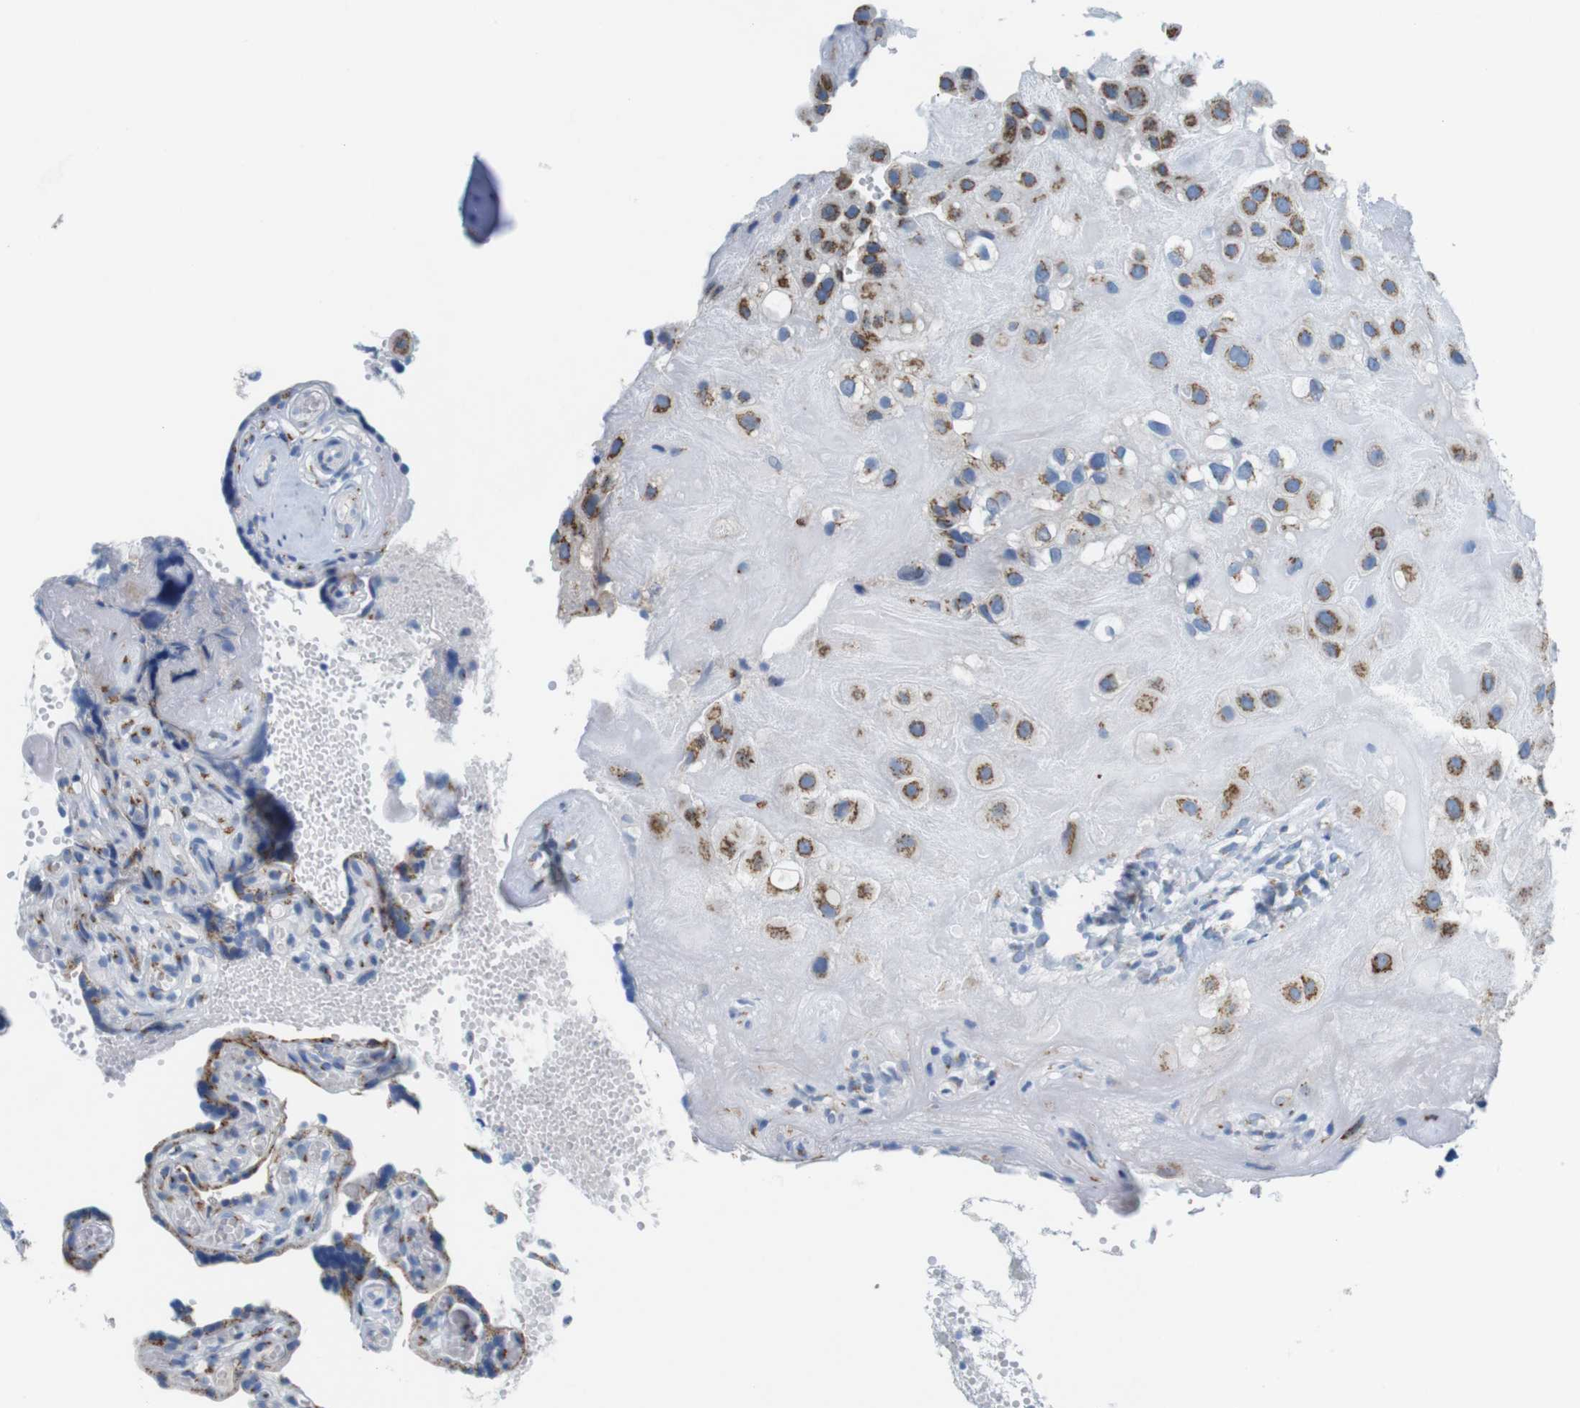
{"staining": {"intensity": "moderate", "quantity": ">75%", "location": "cytoplasmic/membranous"}, "tissue": "placenta", "cell_type": "Decidual cells", "image_type": "normal", "snomed": [{"axis": "morphology", "description": "Normal tissue, NOS"}, {"axis": "topography", "description": "Placenta"}], "caption": "This micrograph exhibits IHC staining of normal human placenta, with medium moderate cytoplasmic/membranous expression in approximately >75% of decidual cells.", "gene": "GOLGA2", "patient": {"sex": "female", "age": 30}}